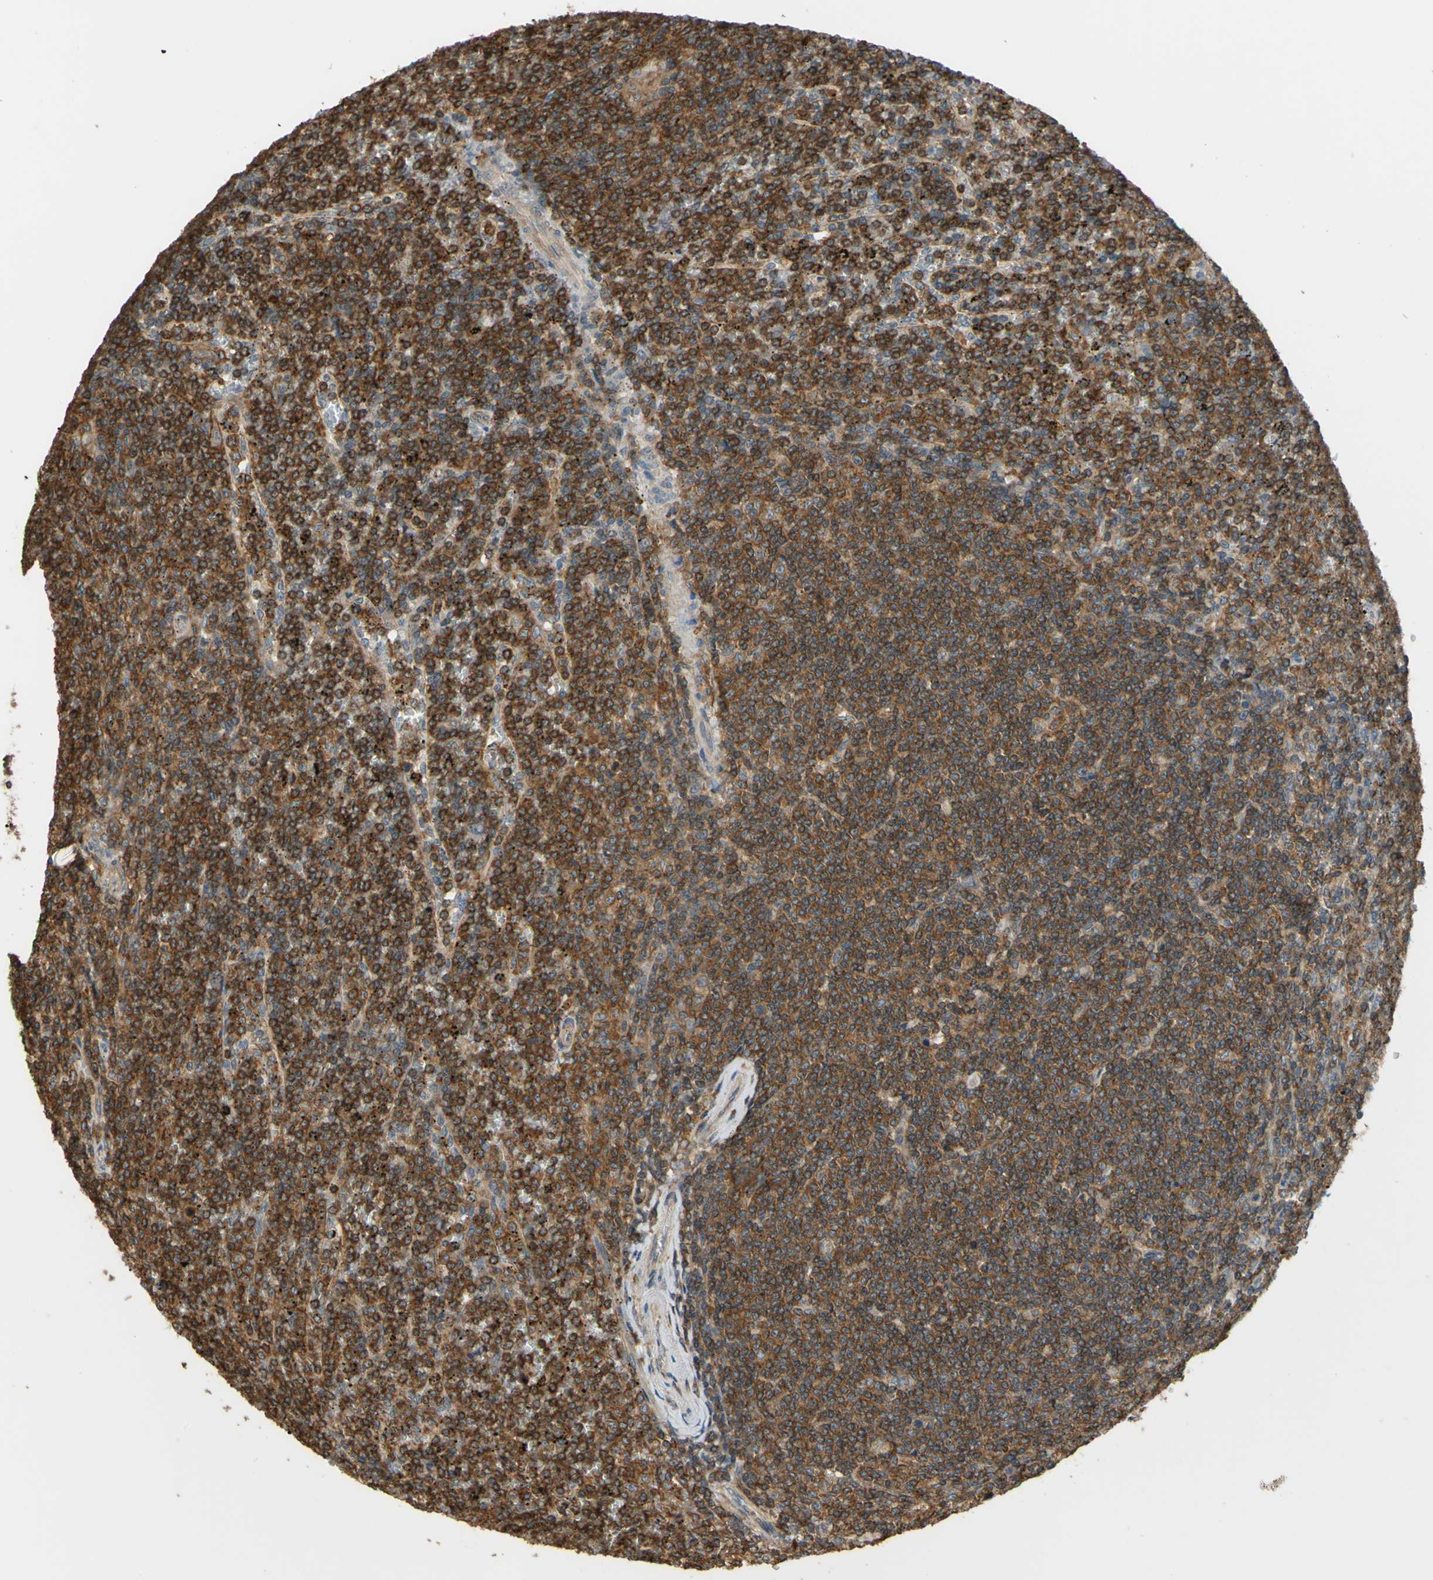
{"staining": {"intensity": "strong", "quantity": ">75%", "location": "cytoplasmic/membranous"}, "tissue": "lymphoma", "cell_type": "Tumor cells", "image_type": "cancer", "snomed": [{"axis": "morphology", "description": "Malignant lymphoma, non-Hodgkin's type, Low grade"}, {"axis": "topography", "description": "Spleen"}], "caption": "Immunohistochemical staining of human lymphoma reveals high levels of strong cytoplasmic/membranous staining in about >75% of tumor cells.", "gene": "ADD3", "patient": {"sex": "female", "age": 19}}